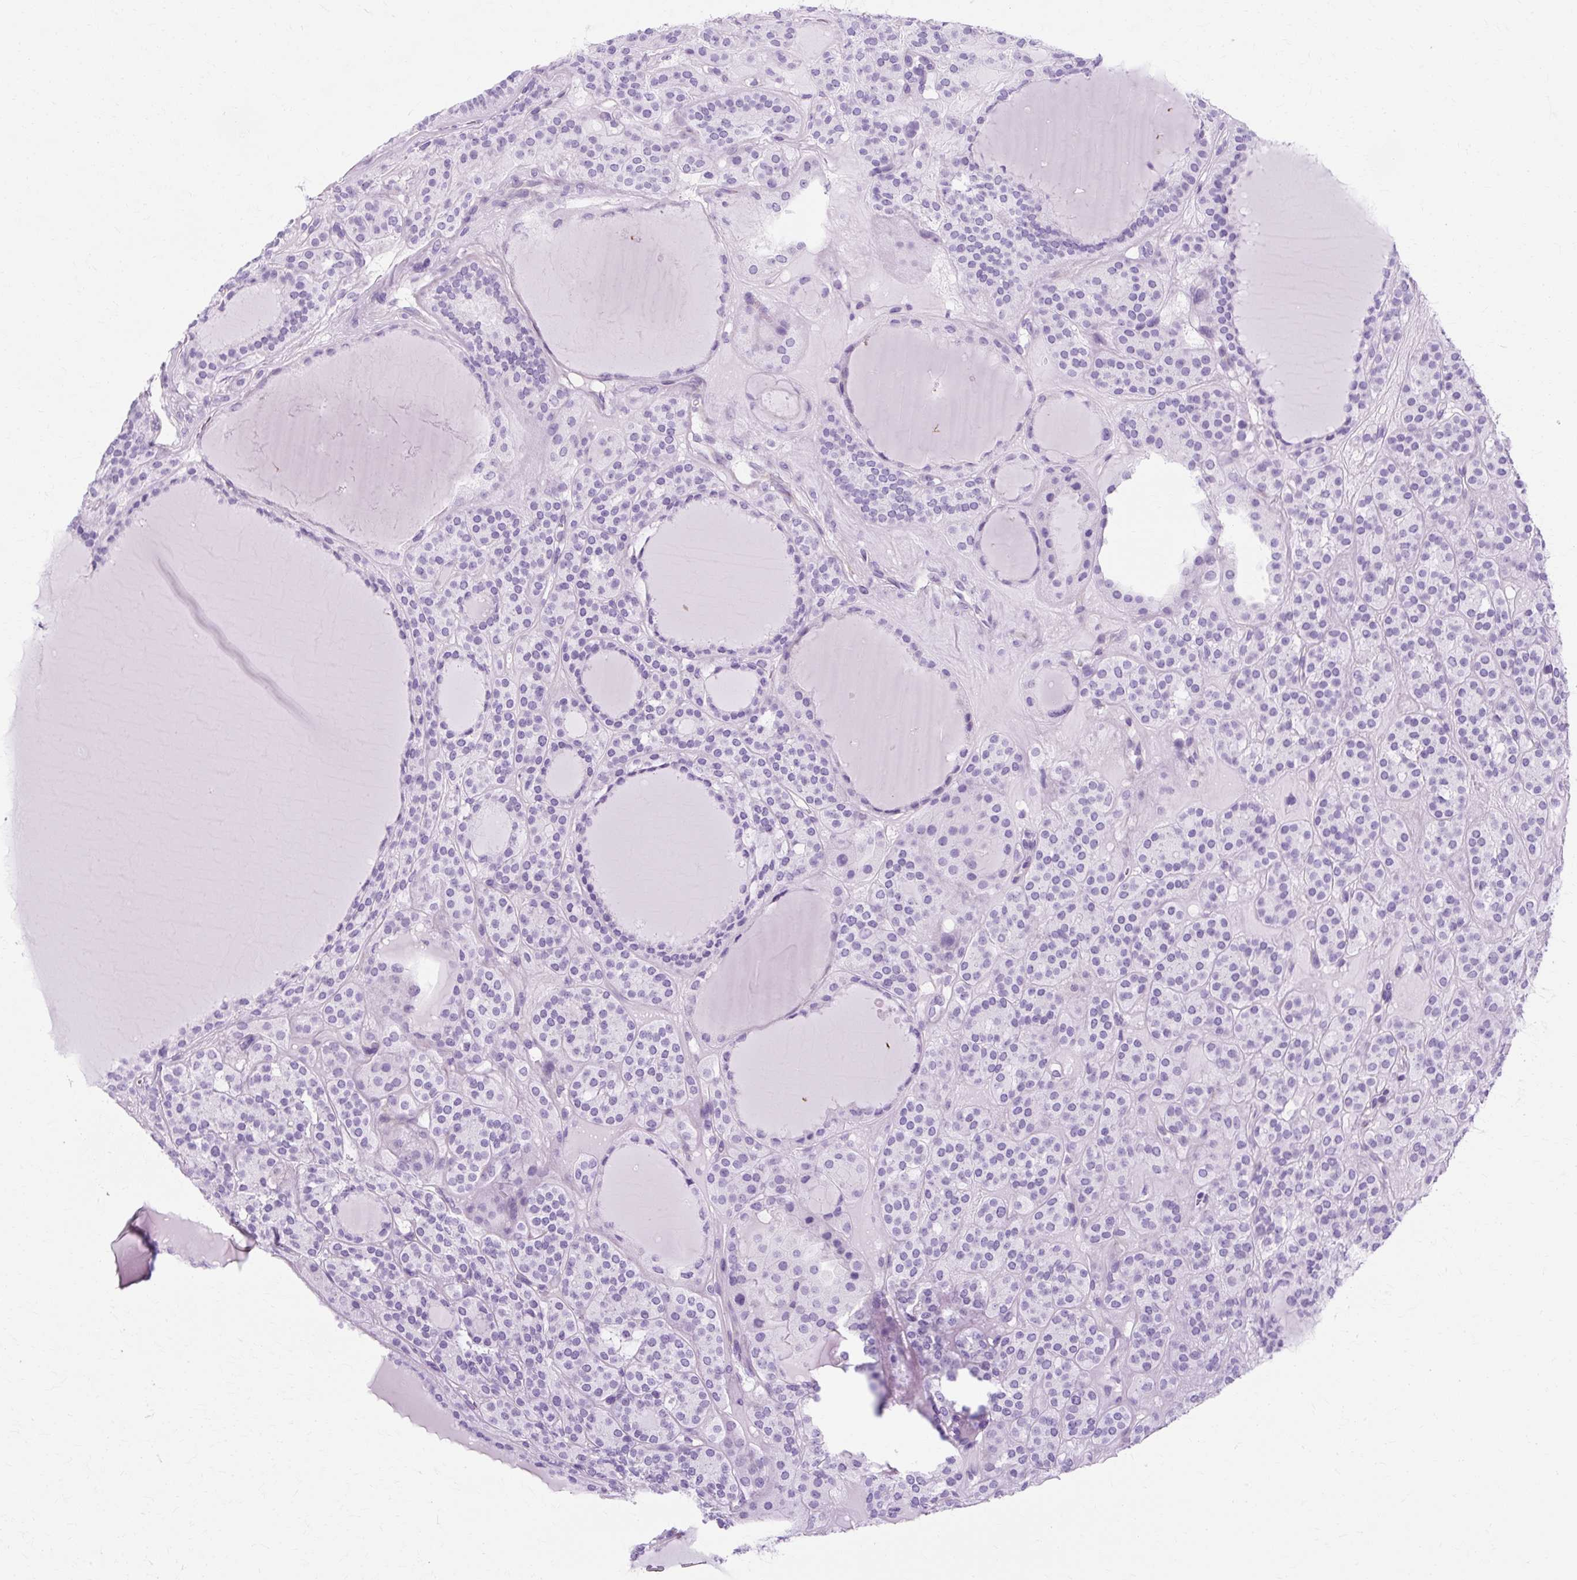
{"staining": {"intensity": "negative", "quantity": "none", "location": "none"}, "tissue": "thyroid cancer", "cell_type": "Tumor cells", "image_type": "cancer", "snomed": [{"axis": "morphology", "description": "Follicular adenoma carcinoma, NOS"}, {"axis": "topography", "description": "Thyroid gland"}], "caption": "IHC image of human follicular adenoma carcinoma (thyroid) stained for a protein (brown), which exhibits no expression in tumor cells.", "gene": "TMEM89", "patient": {"sex": "female", "age": 63}}